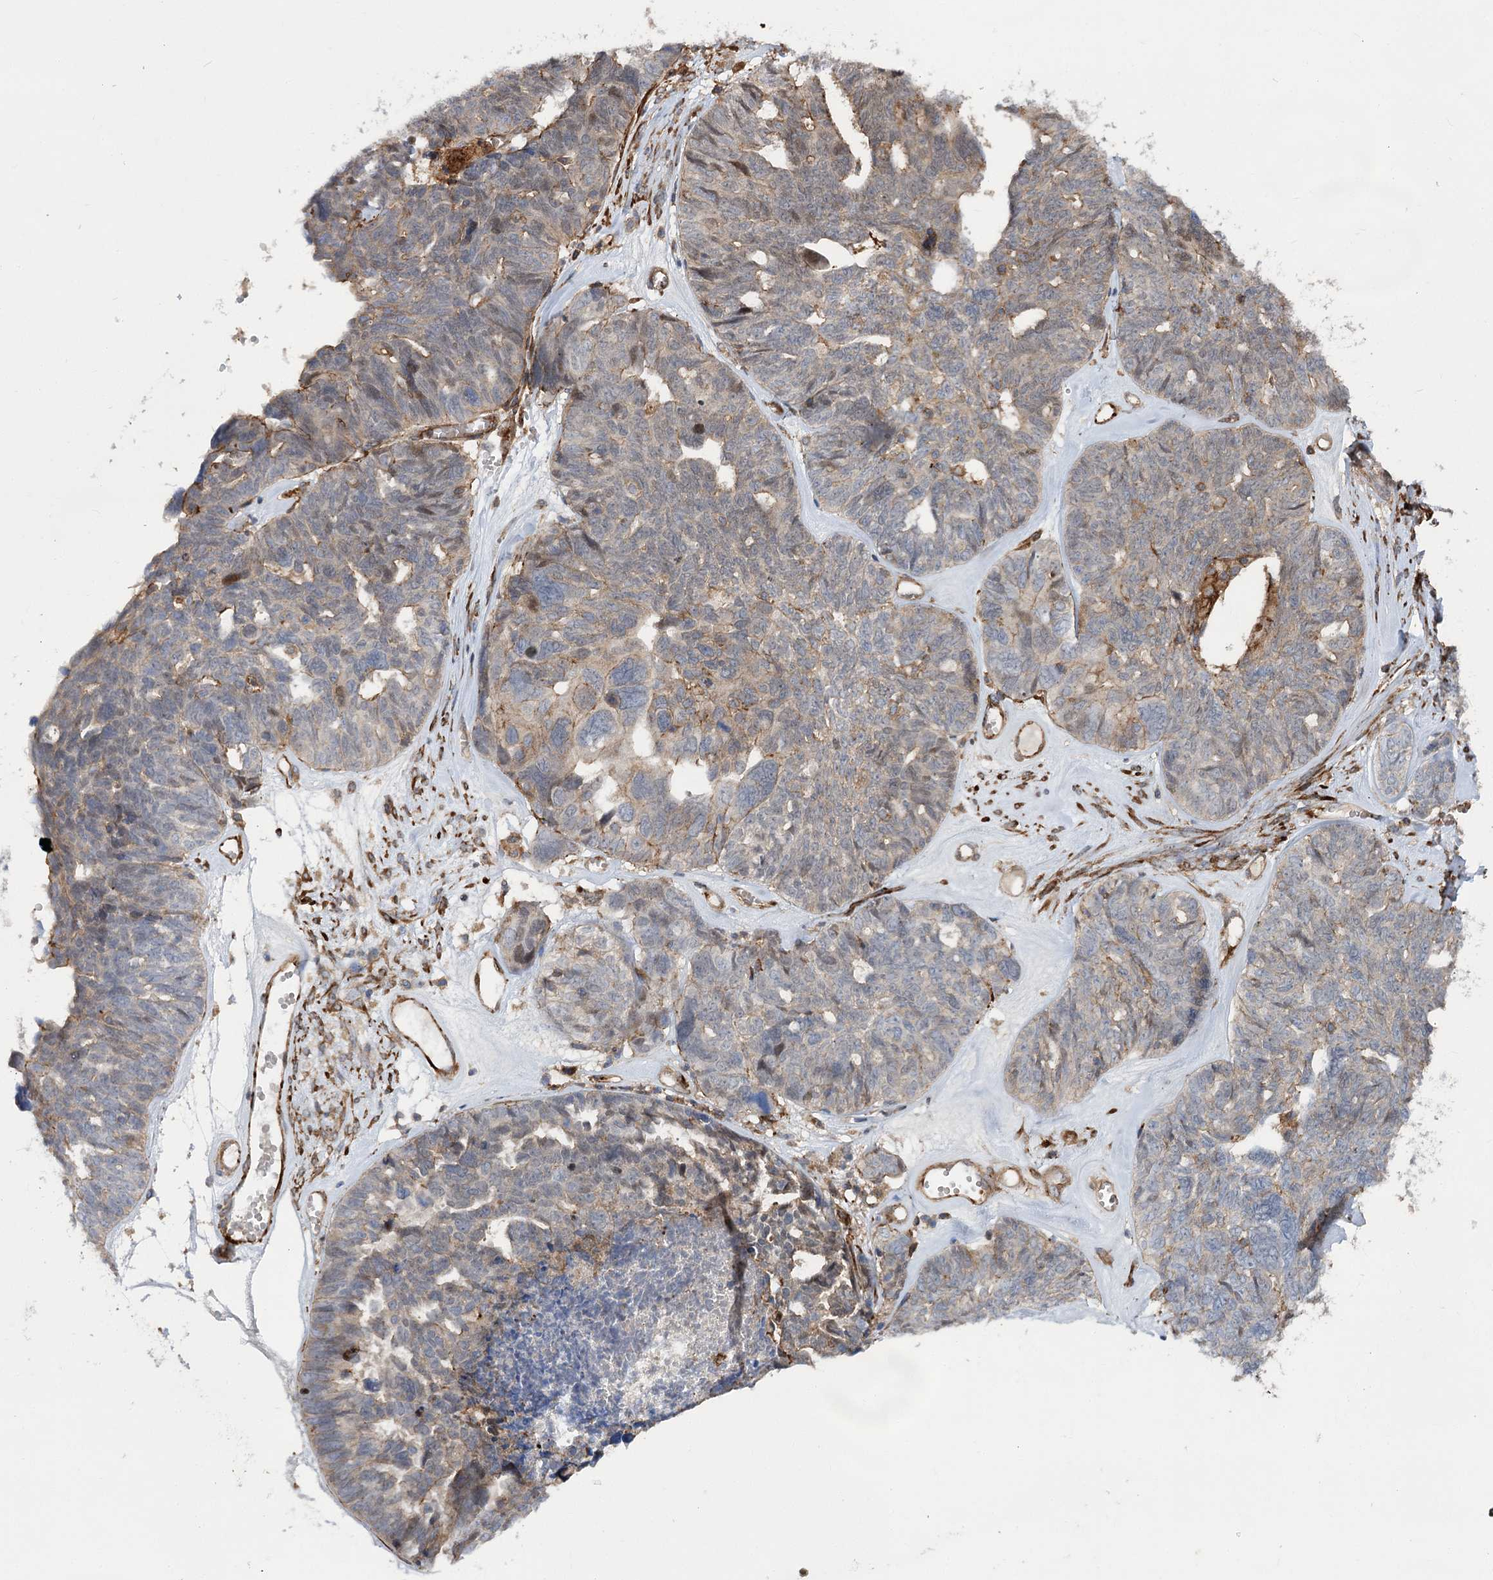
{"staining": {"intensity": "weak", "quantity": "25%-75%", "location": "cytoplasmic/membranous"}, "tissue": "ovarian cancer", "cell_type": "Tumor cells", "image_type": "cancer", "snomed": [{"axis": "morphology", "description": "Cystadenocarcinoma, serous, NOS"}, {"axis": "topography", "description": "Ovary"}], "caption": "Tumor cells show low levels of weak cytoplasmic/membranous staining in approximately 25%-75% of cells in ovarian cancer (serous cystadenocarcinoma). The staining is performed using DAB (3,3'-diaminobenzidine) brown chromogen to label protein expression. The nuclei are counter-stained blue using hematoxylin.", "gene": "DPP3", "patient": {"sex": "female", "age": 79}}